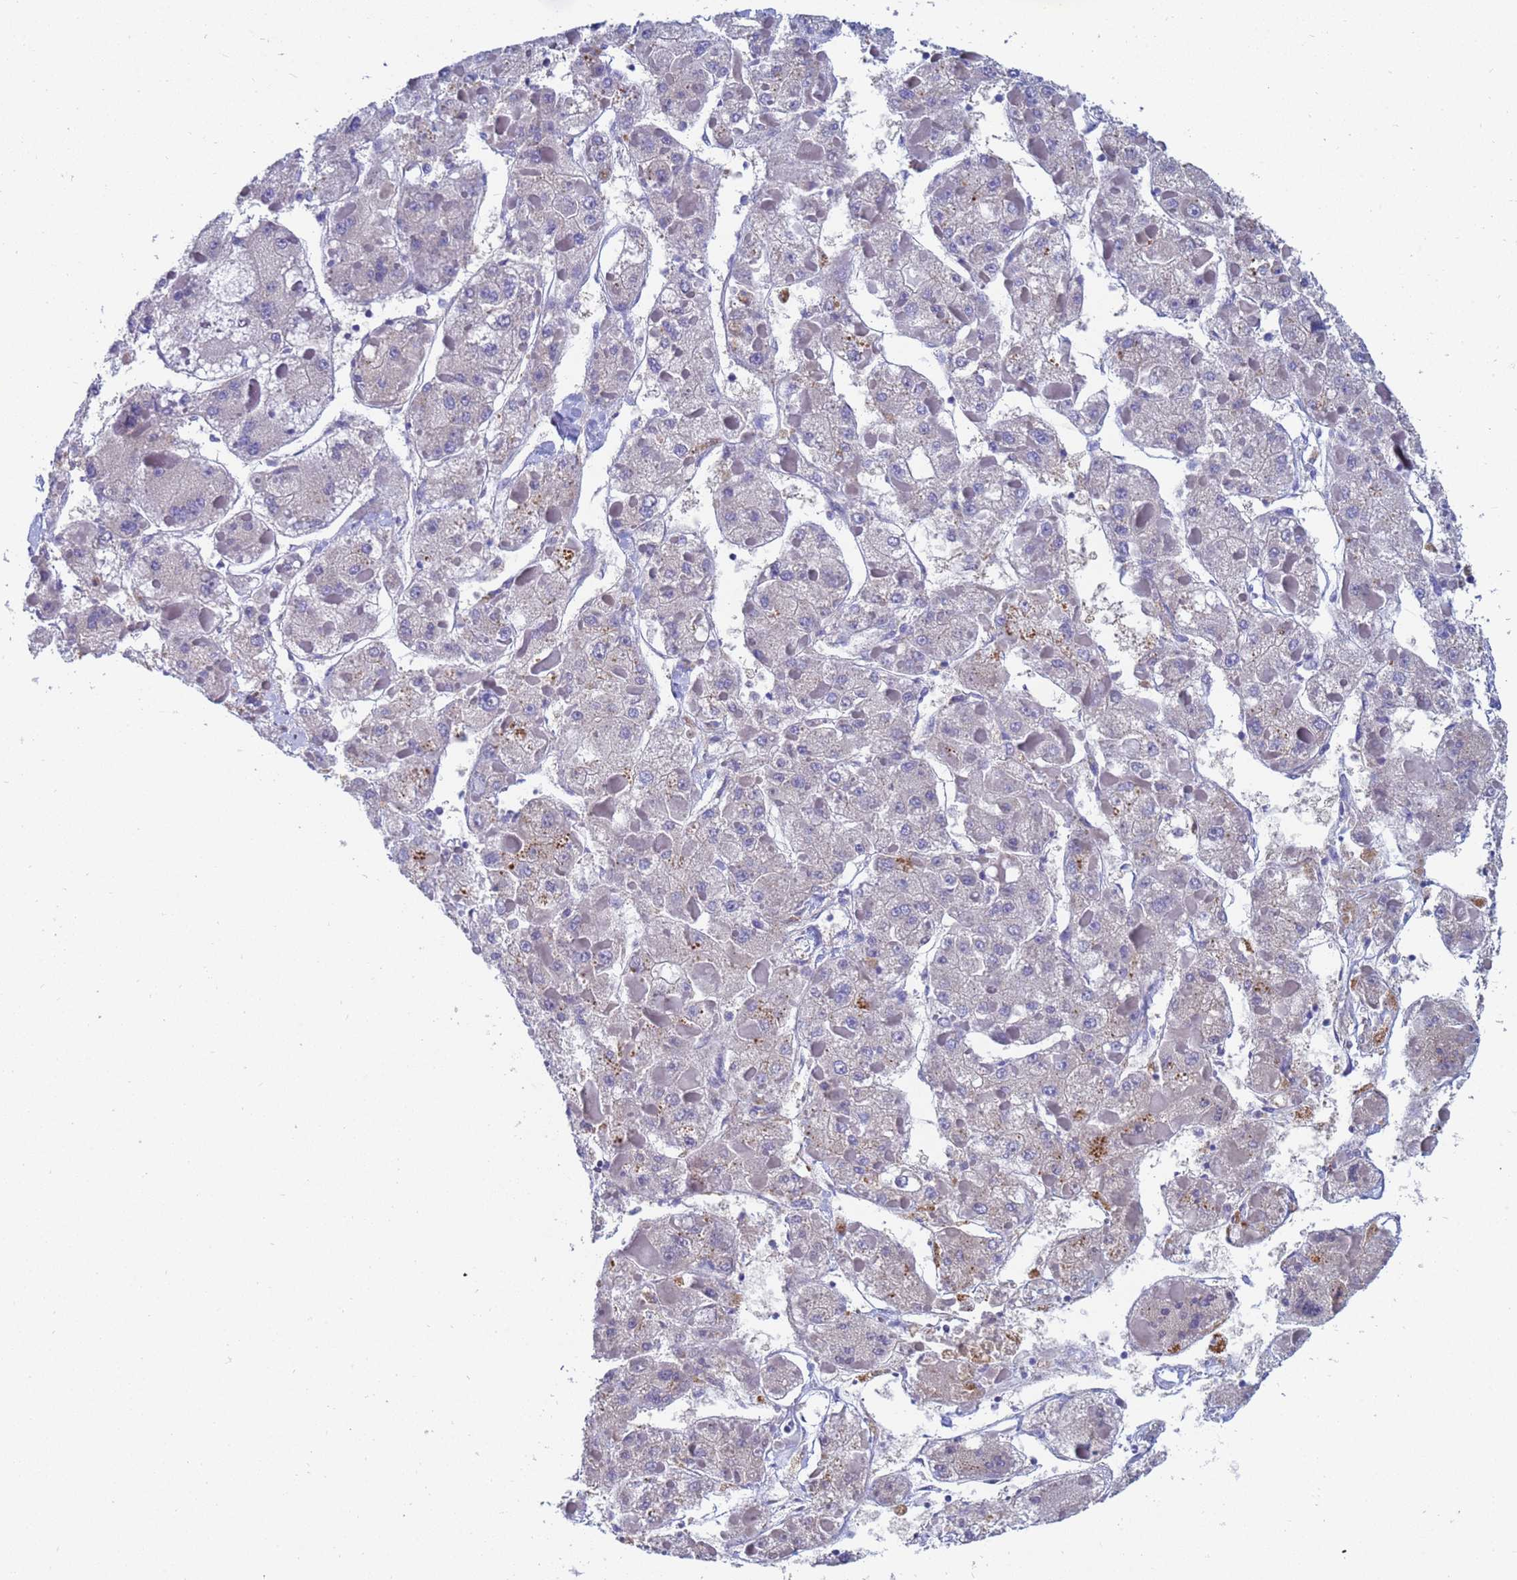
{"staining": {"intensity": "negative", "quantity": "none", "location": "none"}, "tissue": "liver cancer", "cell_type": "Tumor cells", "image_type": "cancer", "snomed": [{"axis": "morphology", "description": "Carcinoma, Hepatocellular, NOS"}, {"axis": "topography", "description": "Liver"}], "caption": "Immunohistochemistry (IHC) histopathology image of human hepatocellular carcinoma (liver) stained for a protein (brown), which shows no staining in tumor cells.", "gene": "UBE2O", "patient": {"sex": "female", "age": 73}}